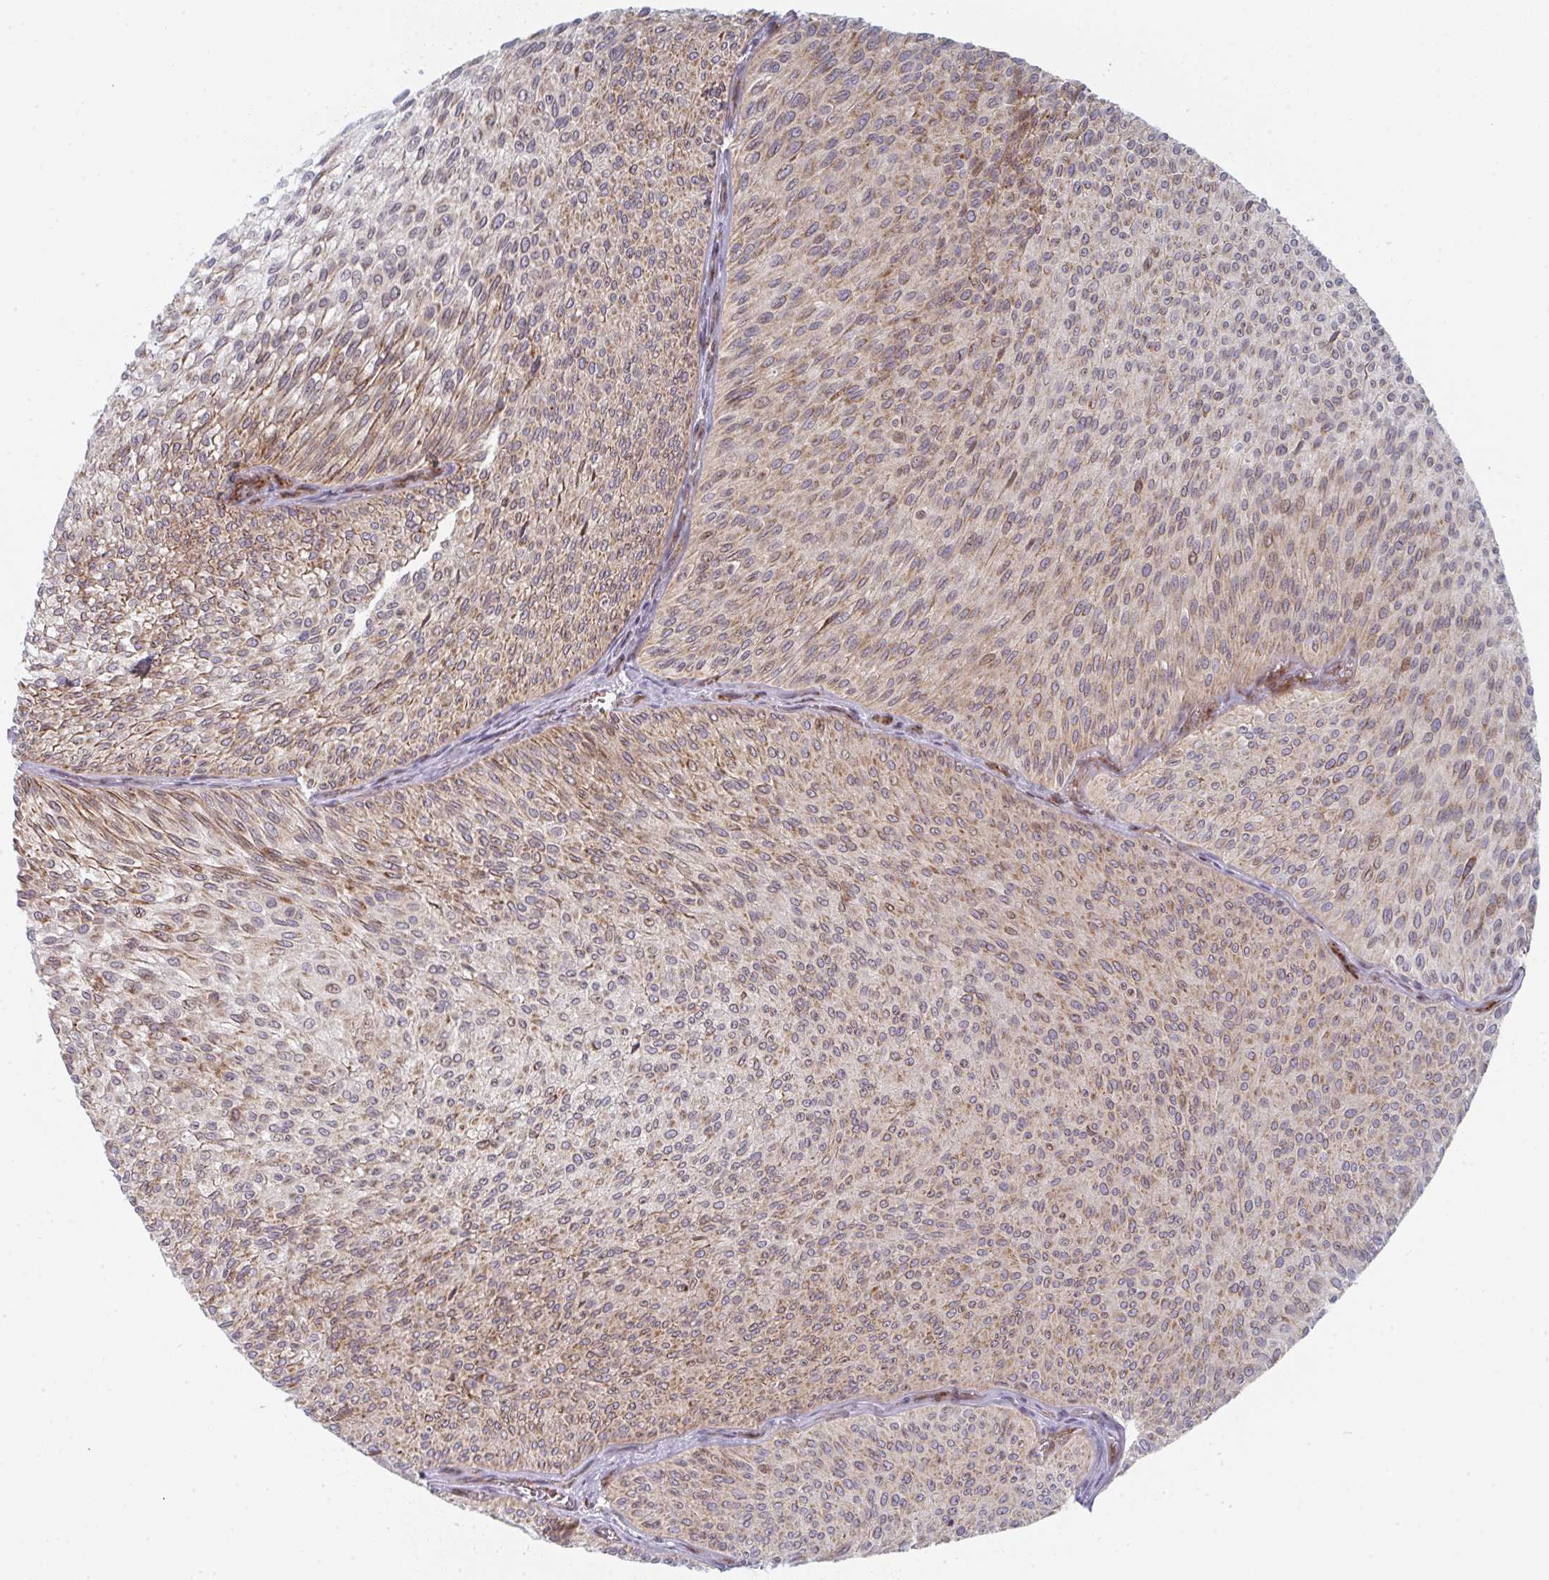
{"staining": {"intensity": "moderate", "quantity": ">75%", "location": "cytoplasmic/membranous"}, "tissue": "urothelial cancer", "cell_type": "Tumor cells", "image_type": "cancer", "snomed": [{"axis": "morphology", "description": "Urothelial carcinoma, Low grade"}, {"axis": "topography", "description": "Urinary bladder"}], "caption": "This image demonstrates immunohistochemistry staining of urothelial carcinoma (low-grade), with medium moderate cytoplasmic/membranous positivity in about >75% of tumor cells.", "gene": "PRKCH", "patient": {"sex": "male", "age": 91}}